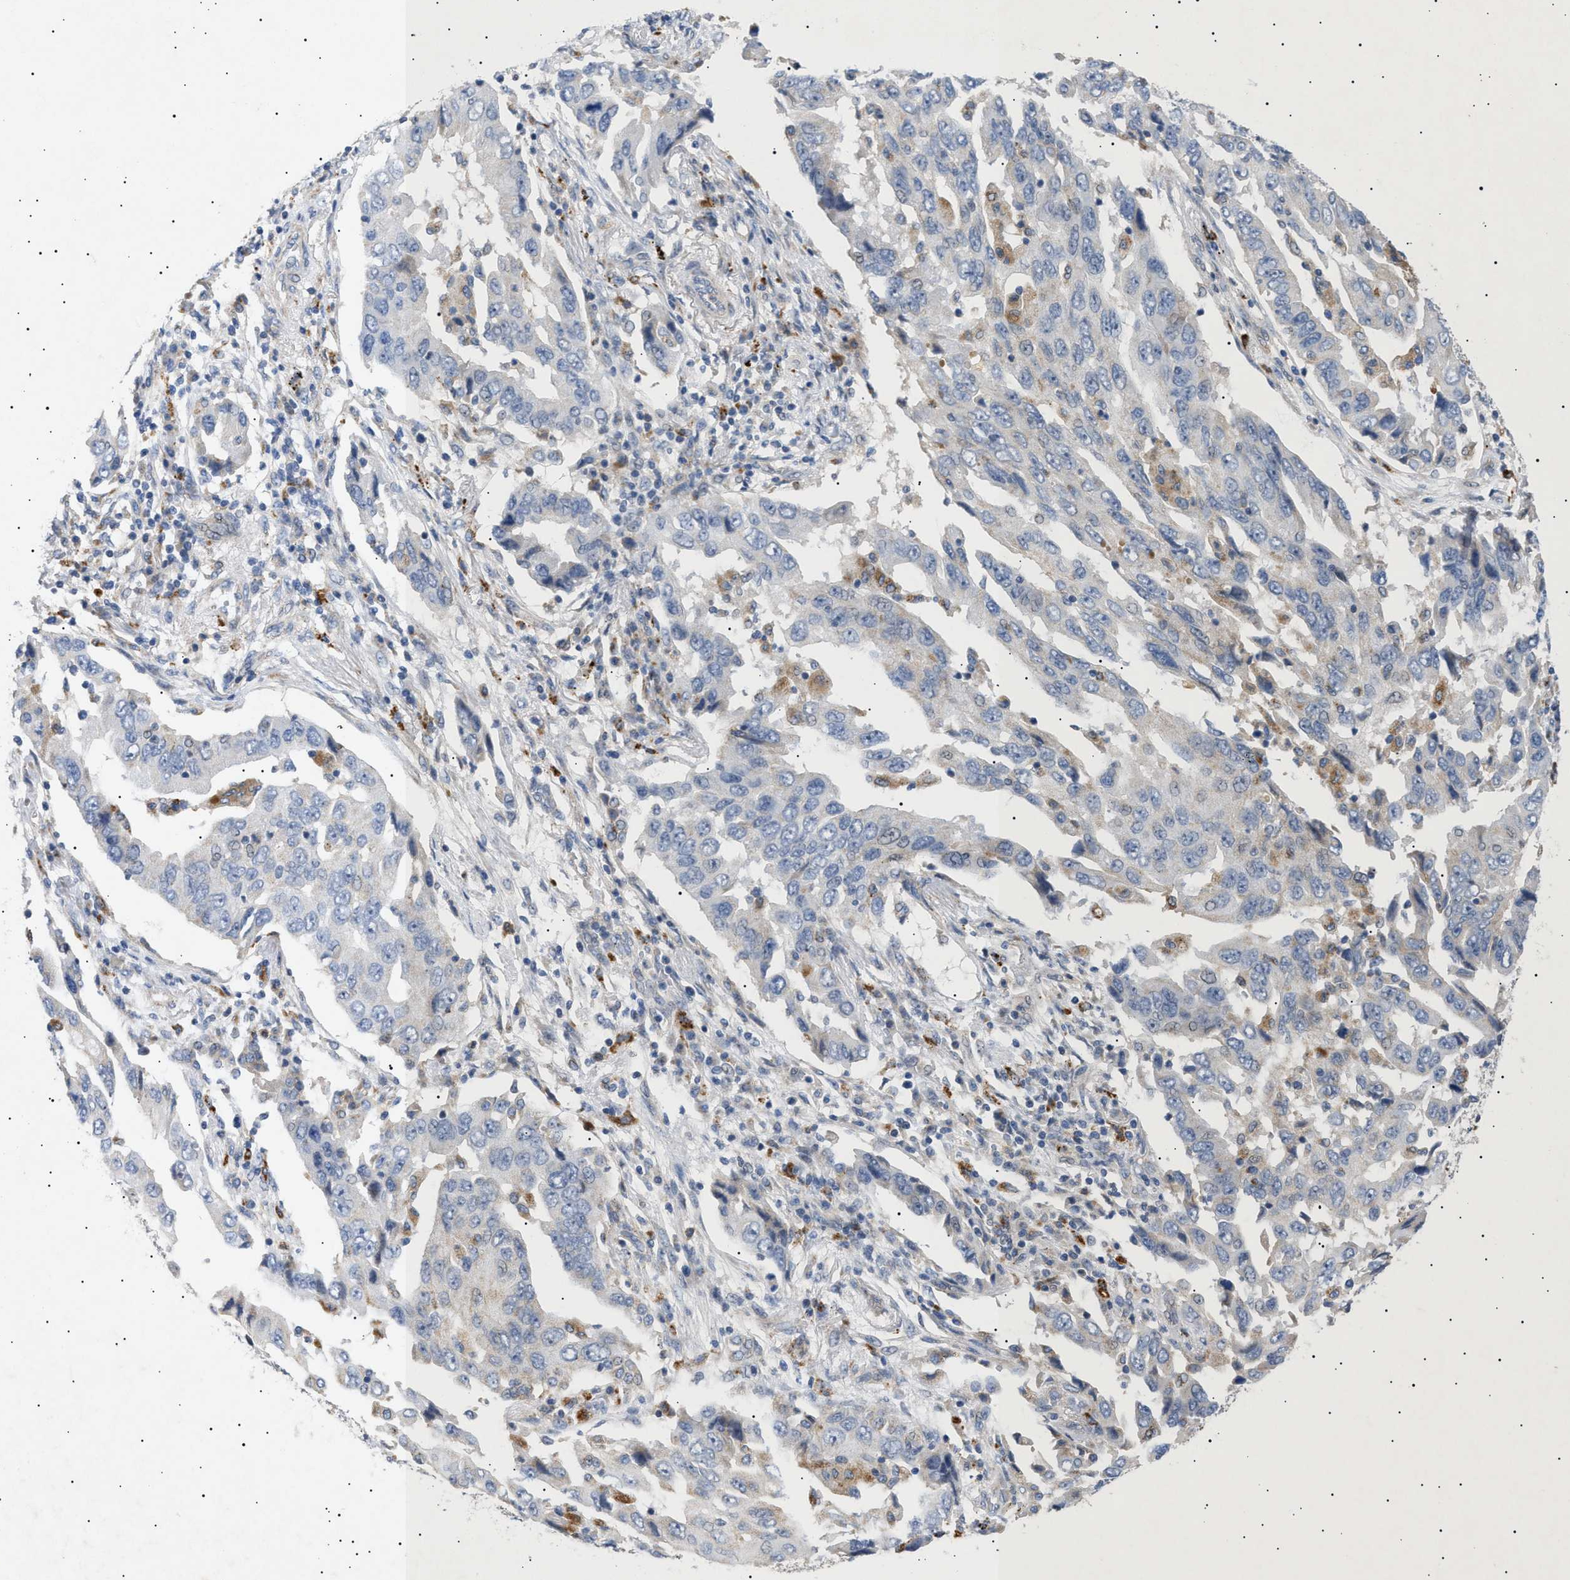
{"staining": {"intensity": "negative", "quantity": "none", "location": "none"}, "tissue": "lung cancer", "cell_type": "Tumor cells", "image_type": "cancer", "snomed": [{"axis": "morphology", "description": "Adenocarcinoma, NOS"}, {"axis": "topography", "description": "Lung"}], "caption": "This is an immunohistochemistry (IHC) image of lung cancer. There is no positivity in tumor cells.", "gene": "SIRT5", "patient": {"sex": "female", "age": 65}}